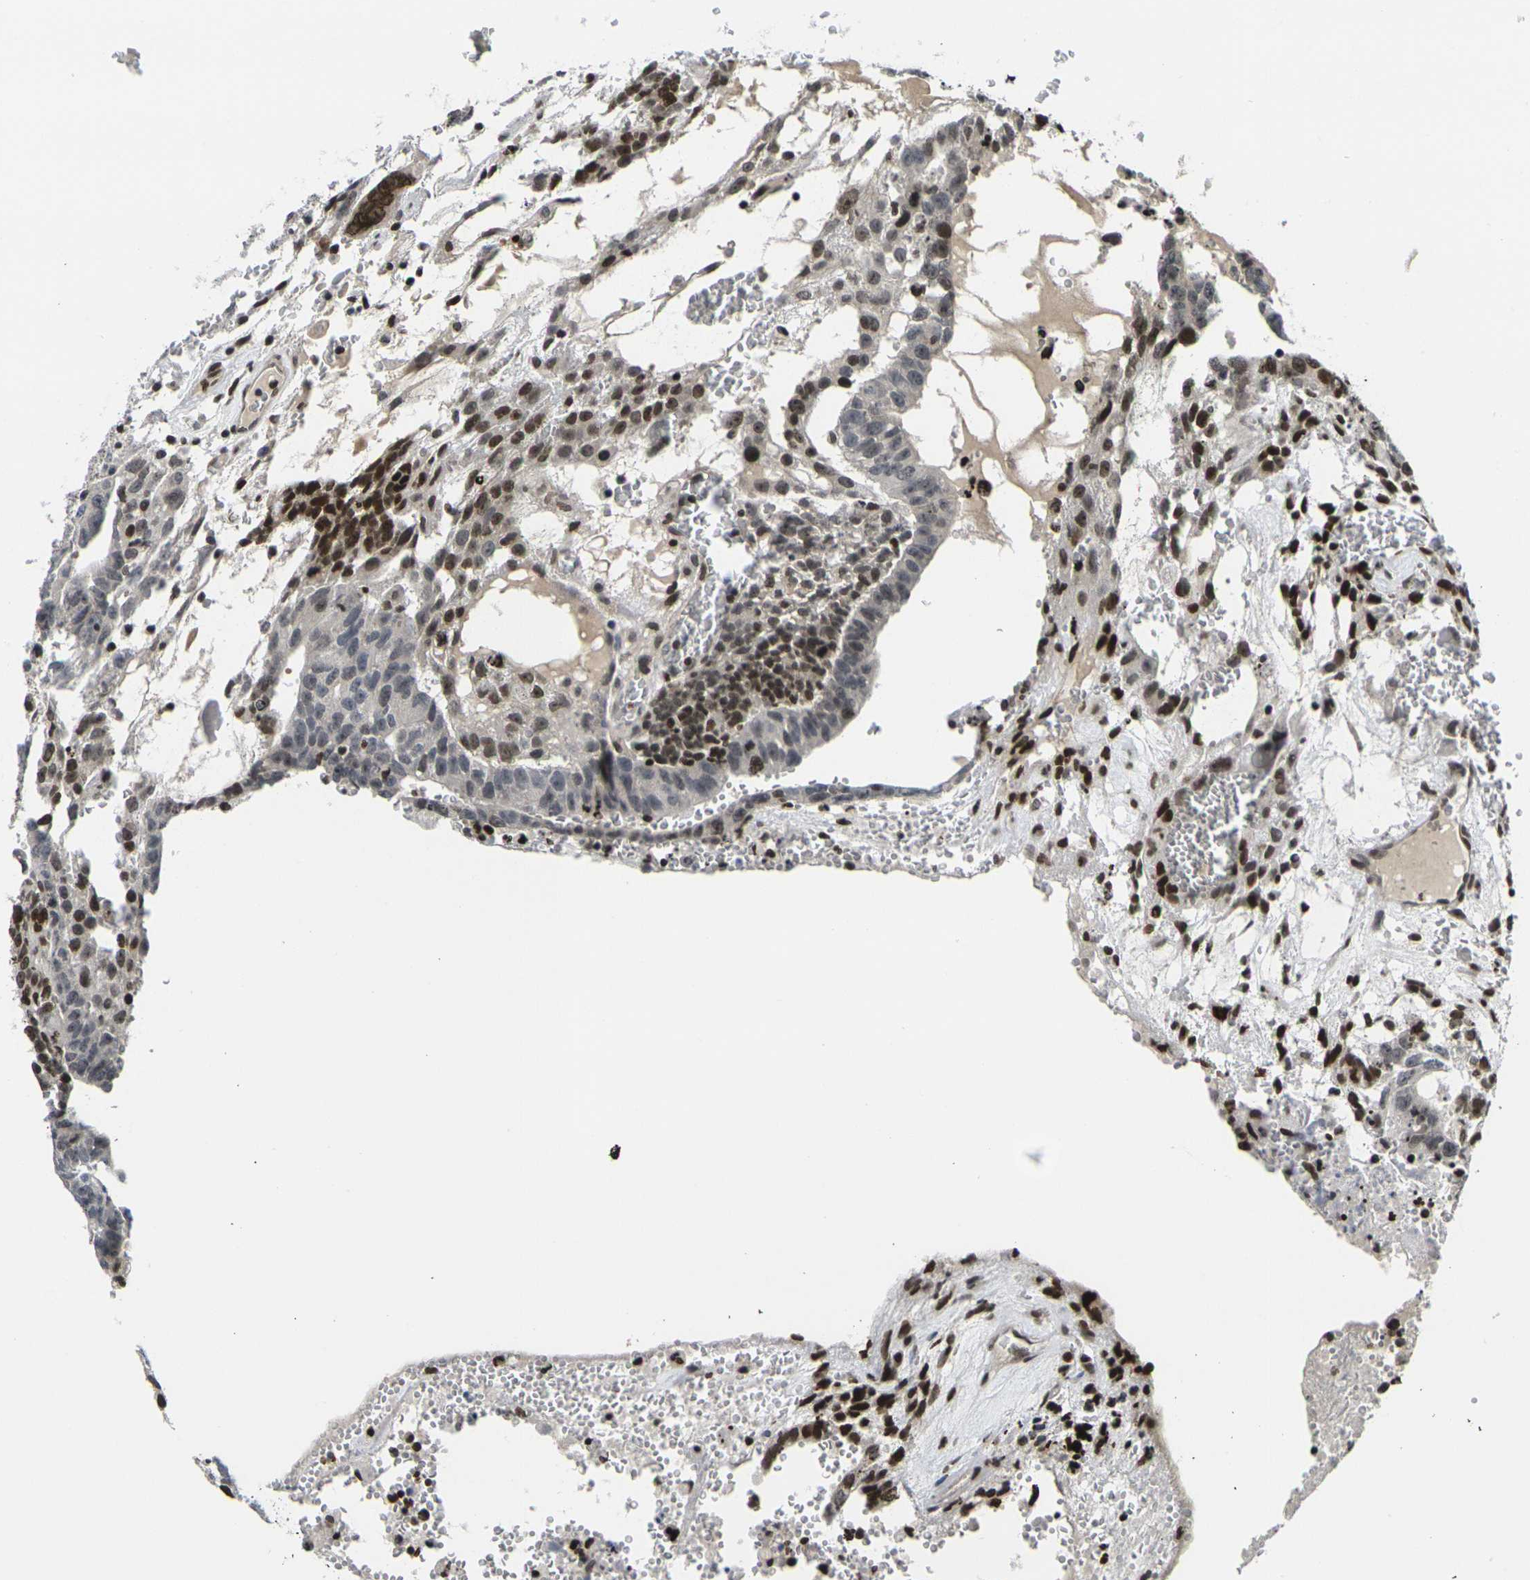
{"staining": {"intensity": "weak", "quantity": "25%-75%", "location": "nuclear"}, "tissue": "testis cancer", "cell_type": "Tumor cells", "image_type": "cancer", "snomed": [{"axis": "morphology", "description": "Seminoma, NOS"}, {"axis": "morphology", "description": "Carcinoma, Embryonal, NOS"}, {"axis": "topography", "description": "Testis"}], "caption": "Immunohistochemistry image of neoplastic tissue: human testis seminoma stained using IHC reveals low levels of weak protein expression localized specifically in the nuclear of tumor cells, appearing as a nuclear brown color.", "gene": "H1-10", "patient": {"sex": "male", "age": 52}}